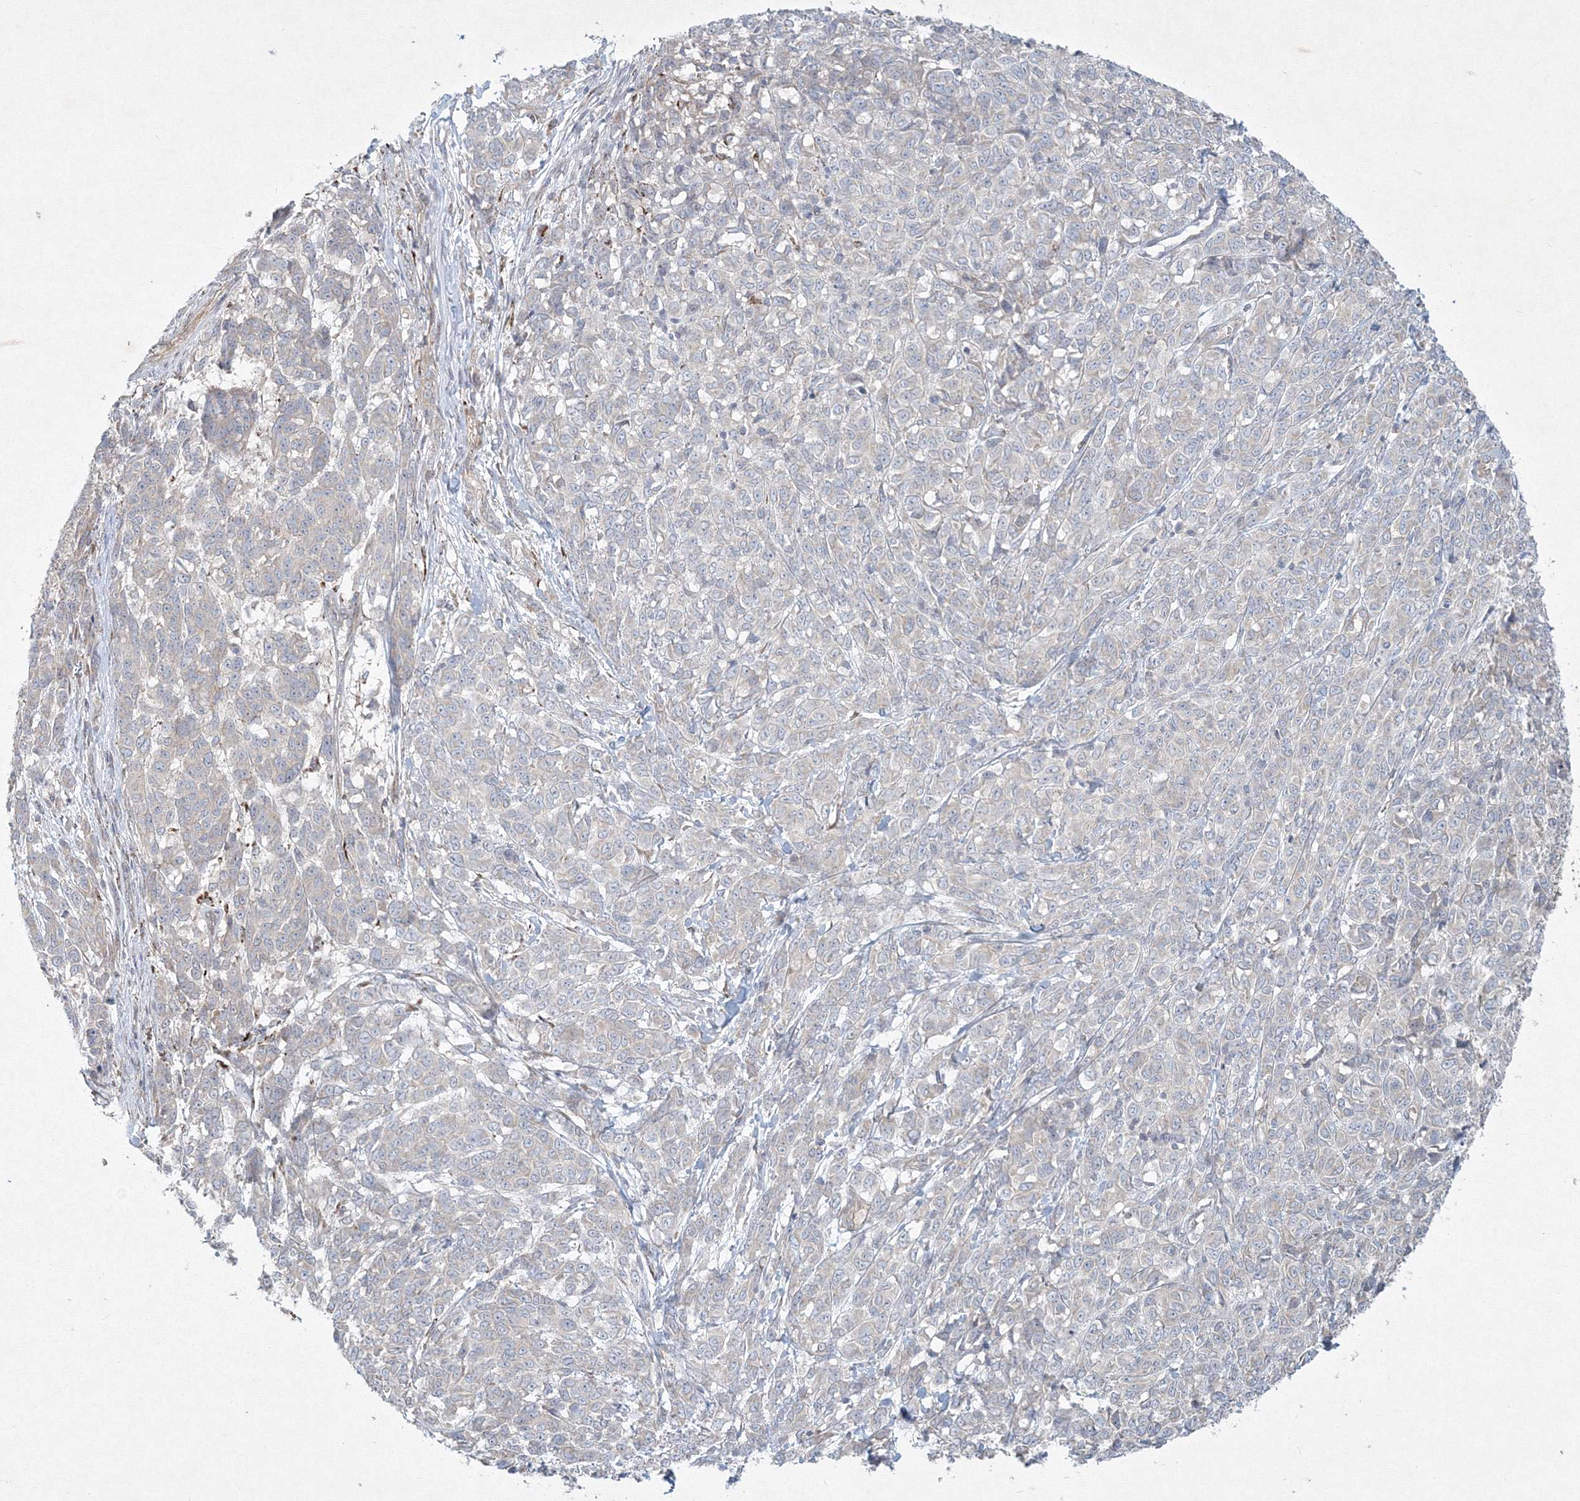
{"staining": {"intensity": "negative", "quantity": "none", "location": "none"}, "tissue": "melanoma", "cell_type": "Tumor cells", "image_type": "cancer", "snomed": [{"axis": "morphology", "description": "Malignant melanoma, NOS"}, {"axis": "topography", "description": "Skin"}], "caption": "There is no significant expression in tumor cells of malignant melanoma.", "gene": "WDR49", "patient": {"sex": "male", "age": 49}}